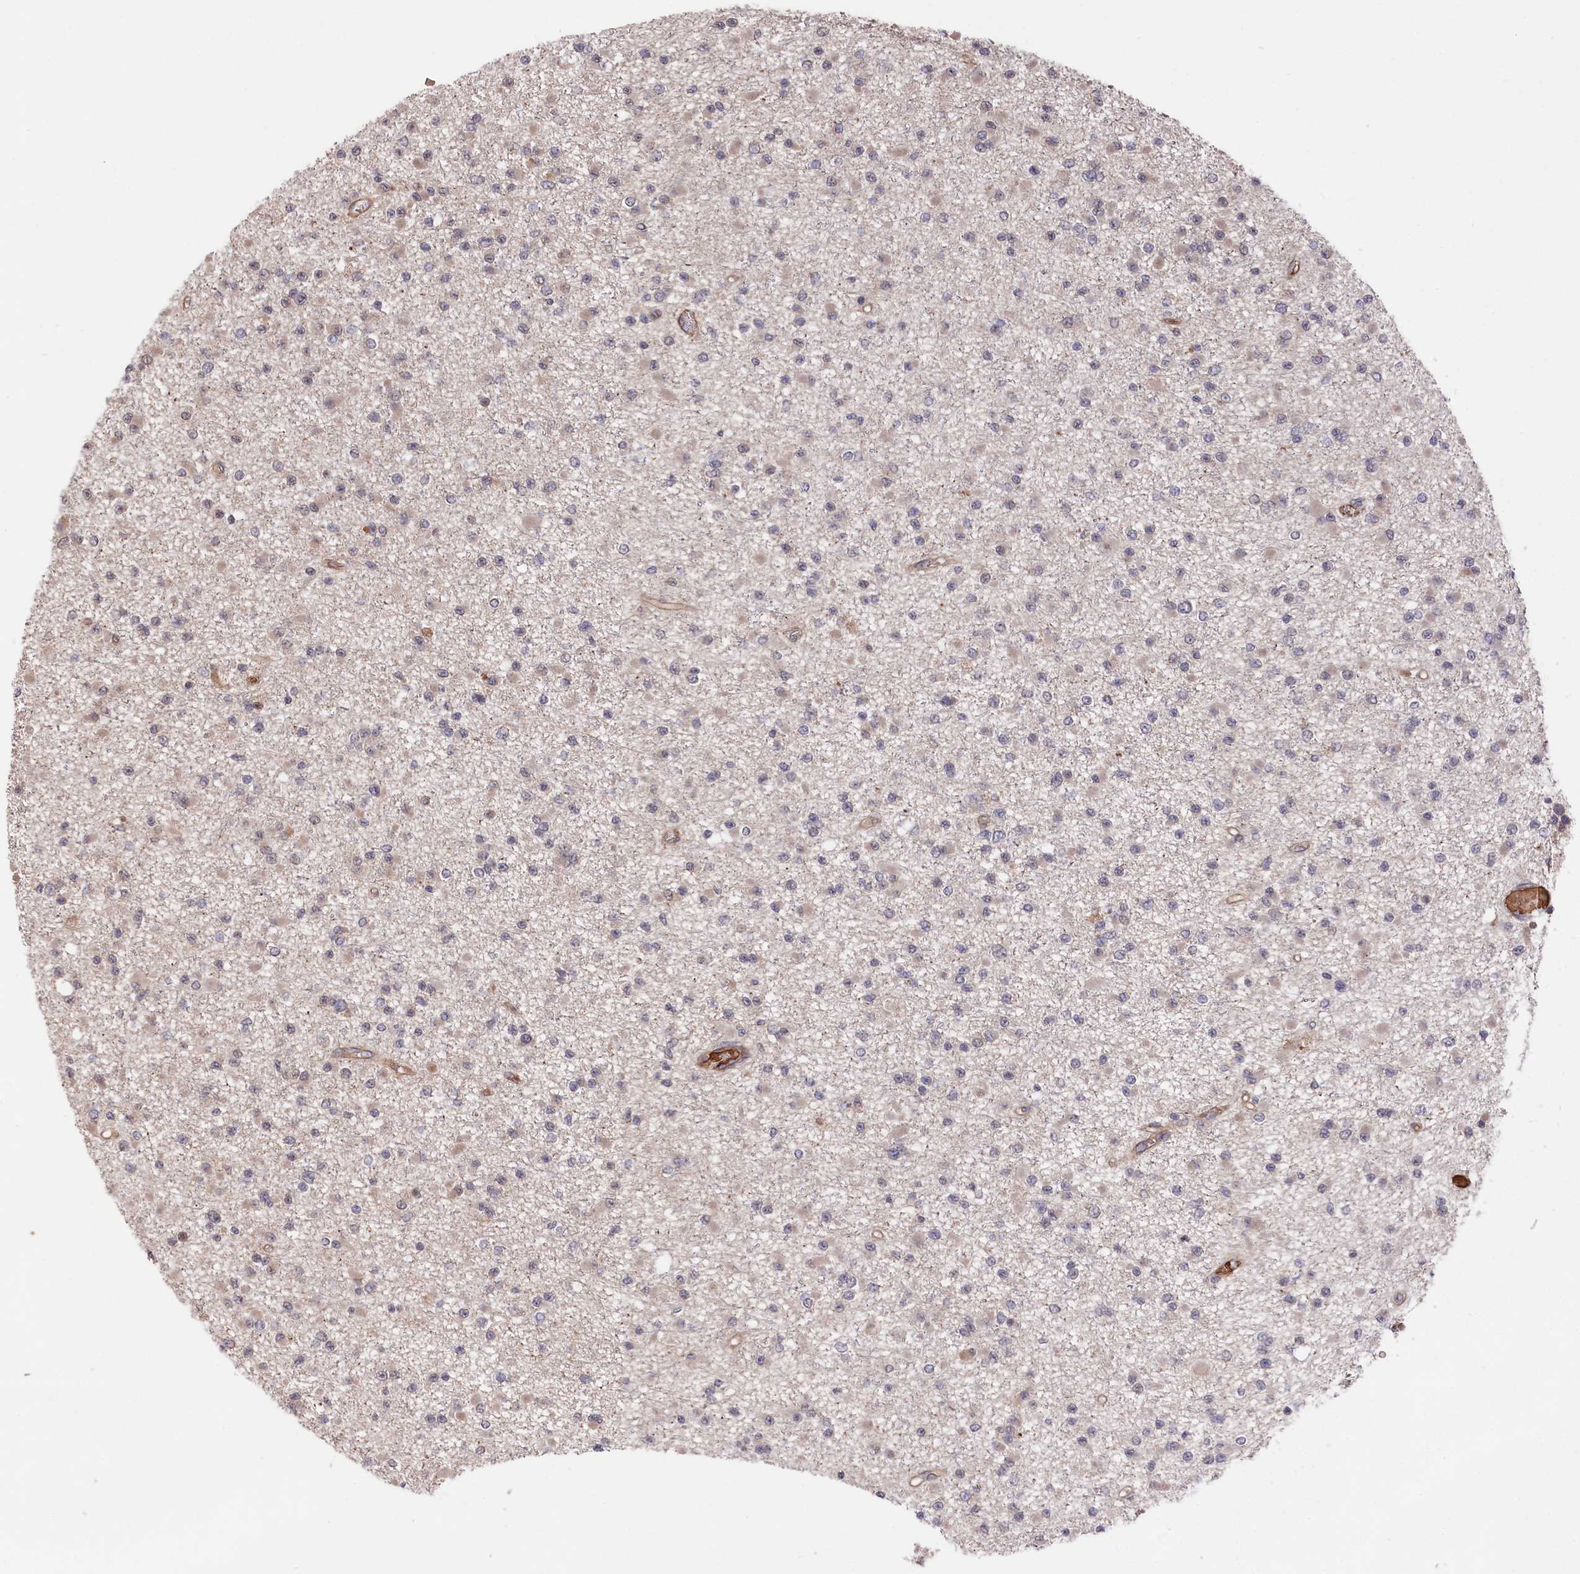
{"staining": {"intensity": "weak", "quantity": "25%-75%", "location": "cytoplasmic/membranous"}, "tissue": "glioma", "cell_type": "Tumor cells", "image_type": "cancer", "snomed": [{"axis": "morphology", "description": "Glioma, malignant, Low grade"}, {"axis": "topography", "description": "Brain"}], "caption": "Immunohistochemical staining of malignant glioma (low-grade) exhibits weak cytoplasmic/membranous protein staining in approximately 25%-75% of tumor cells.", "gene": "TNKS1BP1", "patient": {"sex": "female", "age": 22}}